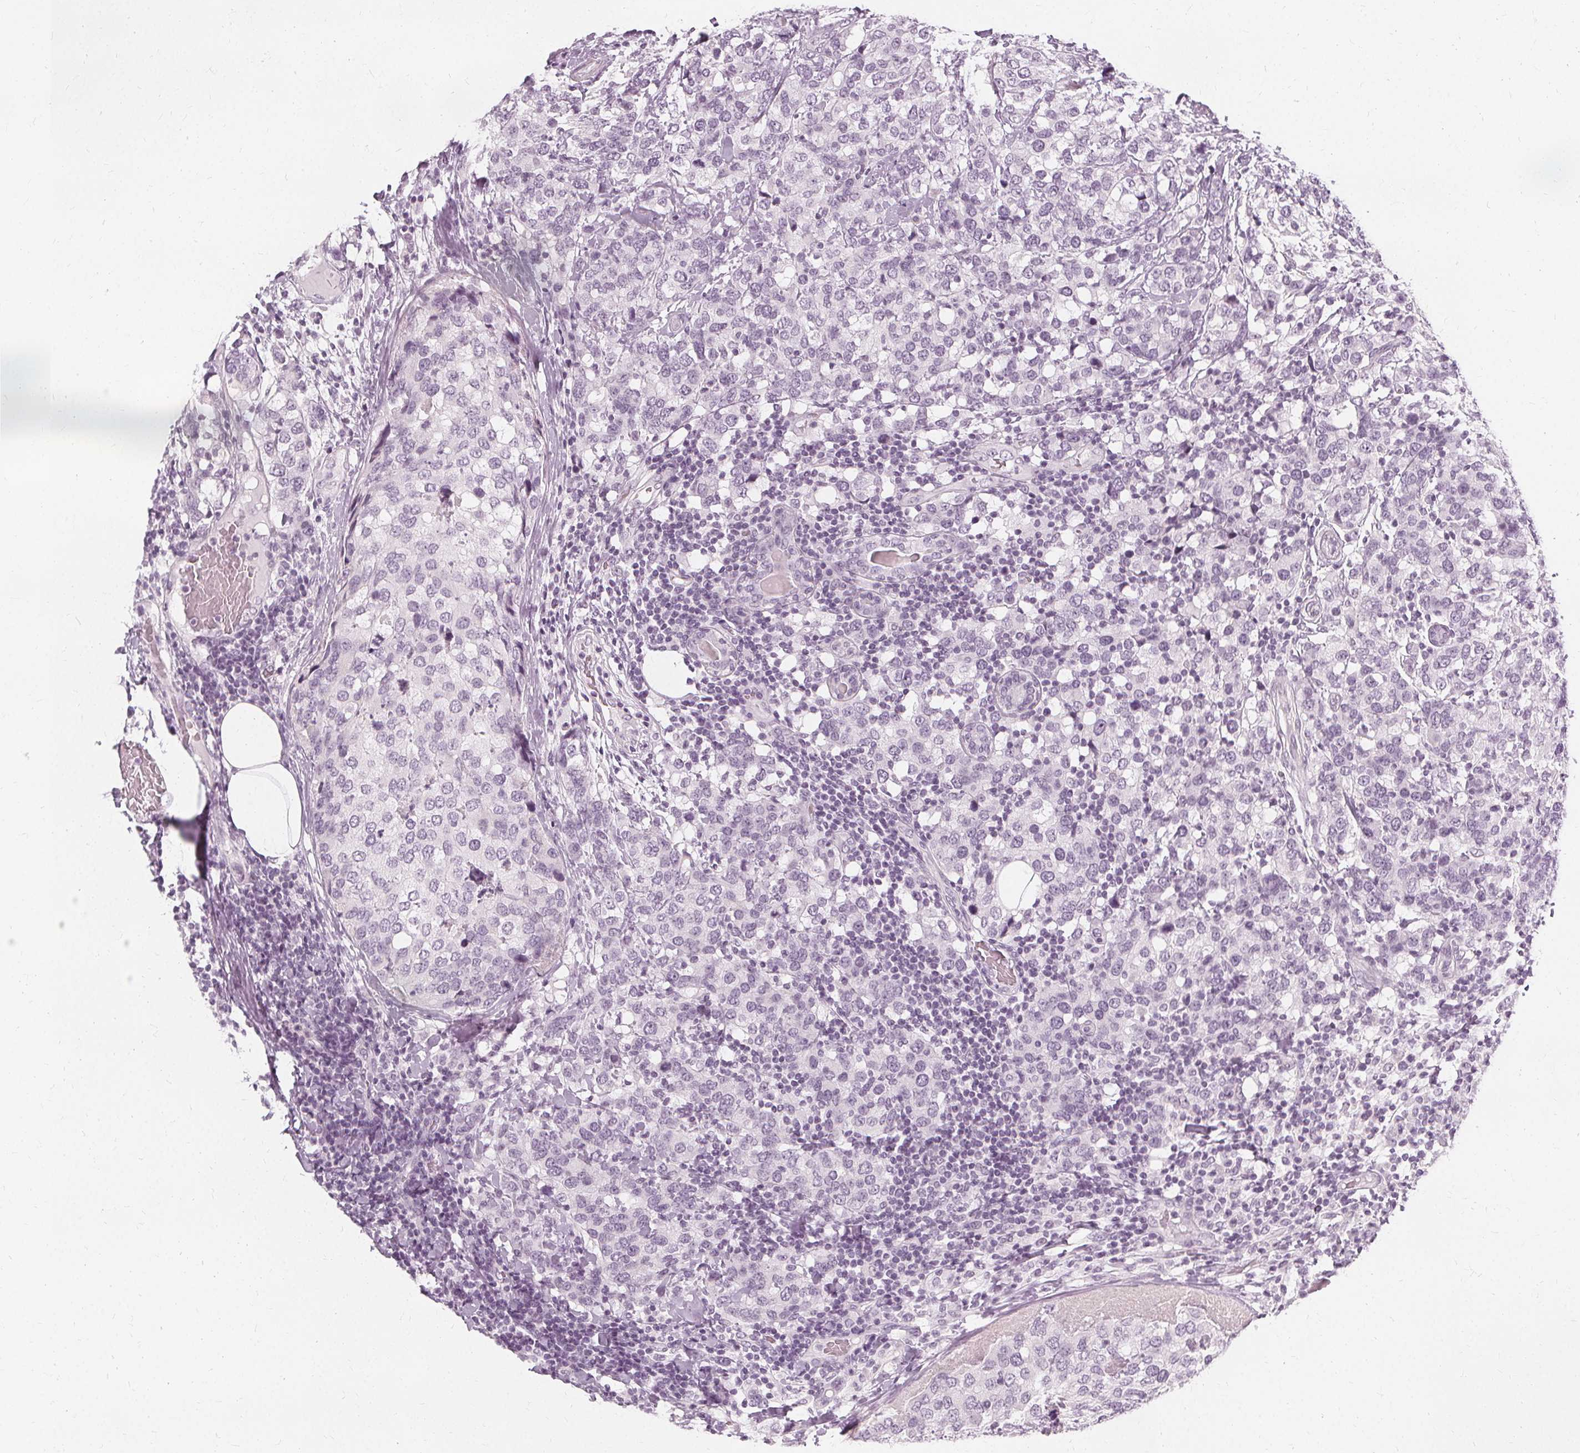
{"staining": {"intensity": "negative", "quantity": "none", "location": "none"}, "tissue": "breast cancer", "cell_type": "Tumor cells", "image_type": "cancer", "snomed": [{"axis": "morphology", "description": "Lobular carcinoma"}, {"axis": "topography", "description": "Breast"}], "caption": "DAB (3,3'-diaminobenzidine) immunohistochemical staining of human lobular carcinoma (breast) exhibits no significant positivity in tumor cells.", "gene": "NXPE1", "patient": {"sex": "female", "age": 59}}